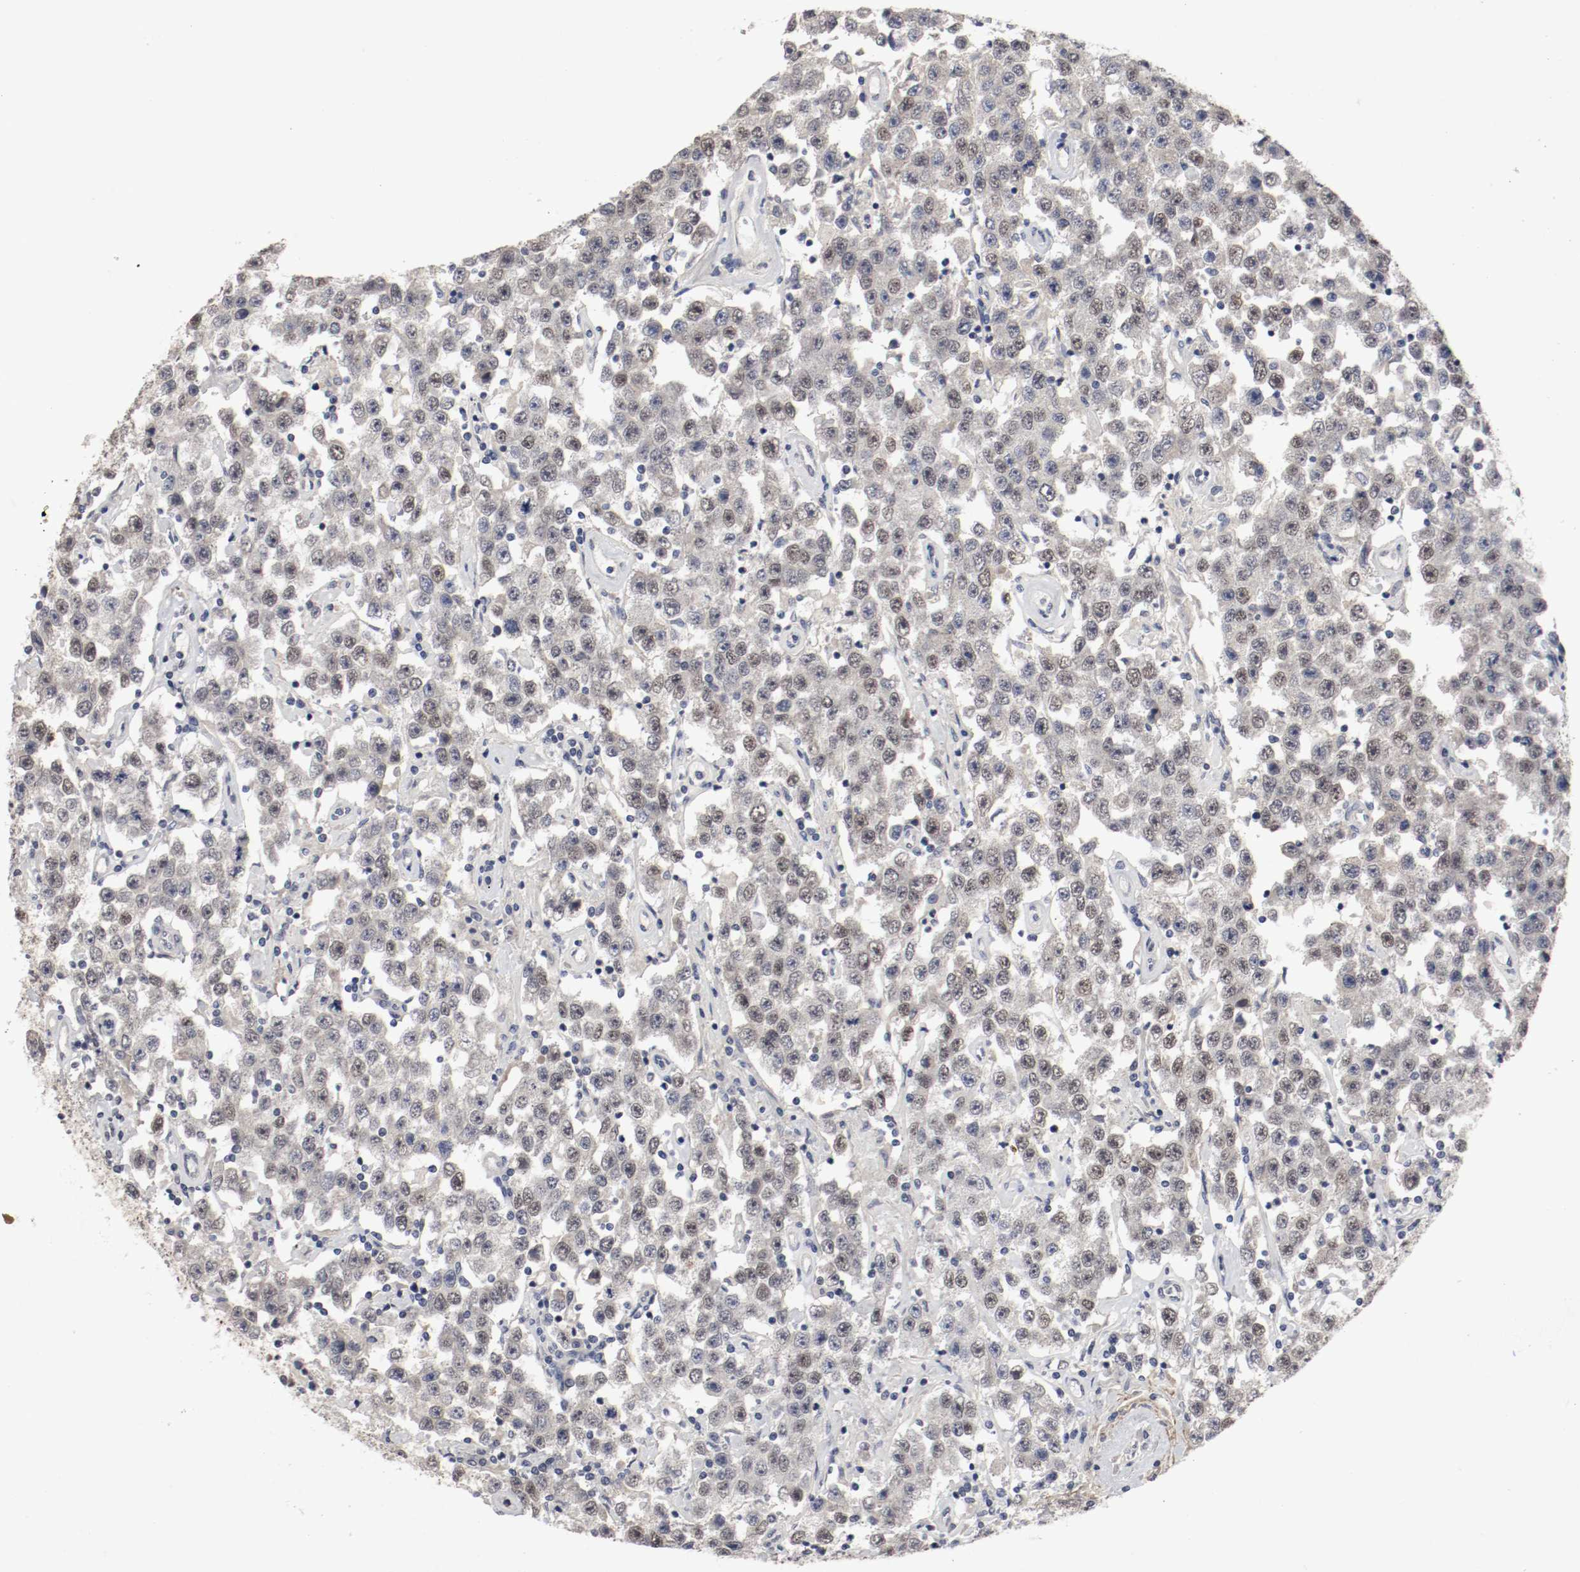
{"staining": {"intensity": "weak", "quantity": ">75%", "location": "nuclear"}, "tissue": "testis cancer", "cell_type": "Tumor cells", "image_type": "cancer", "snomed": [{"axis": "morphology", "description": "Seminoma, NOS"}, {"axis": "topography", "description": "Testis"}], "caption": "Protein staining of testis cancer tissue shows weak nuclear expression in approximately >75% of tumor cells.", "gene": "CEBPE", "patient": {"sex": "male", "age": 52}}